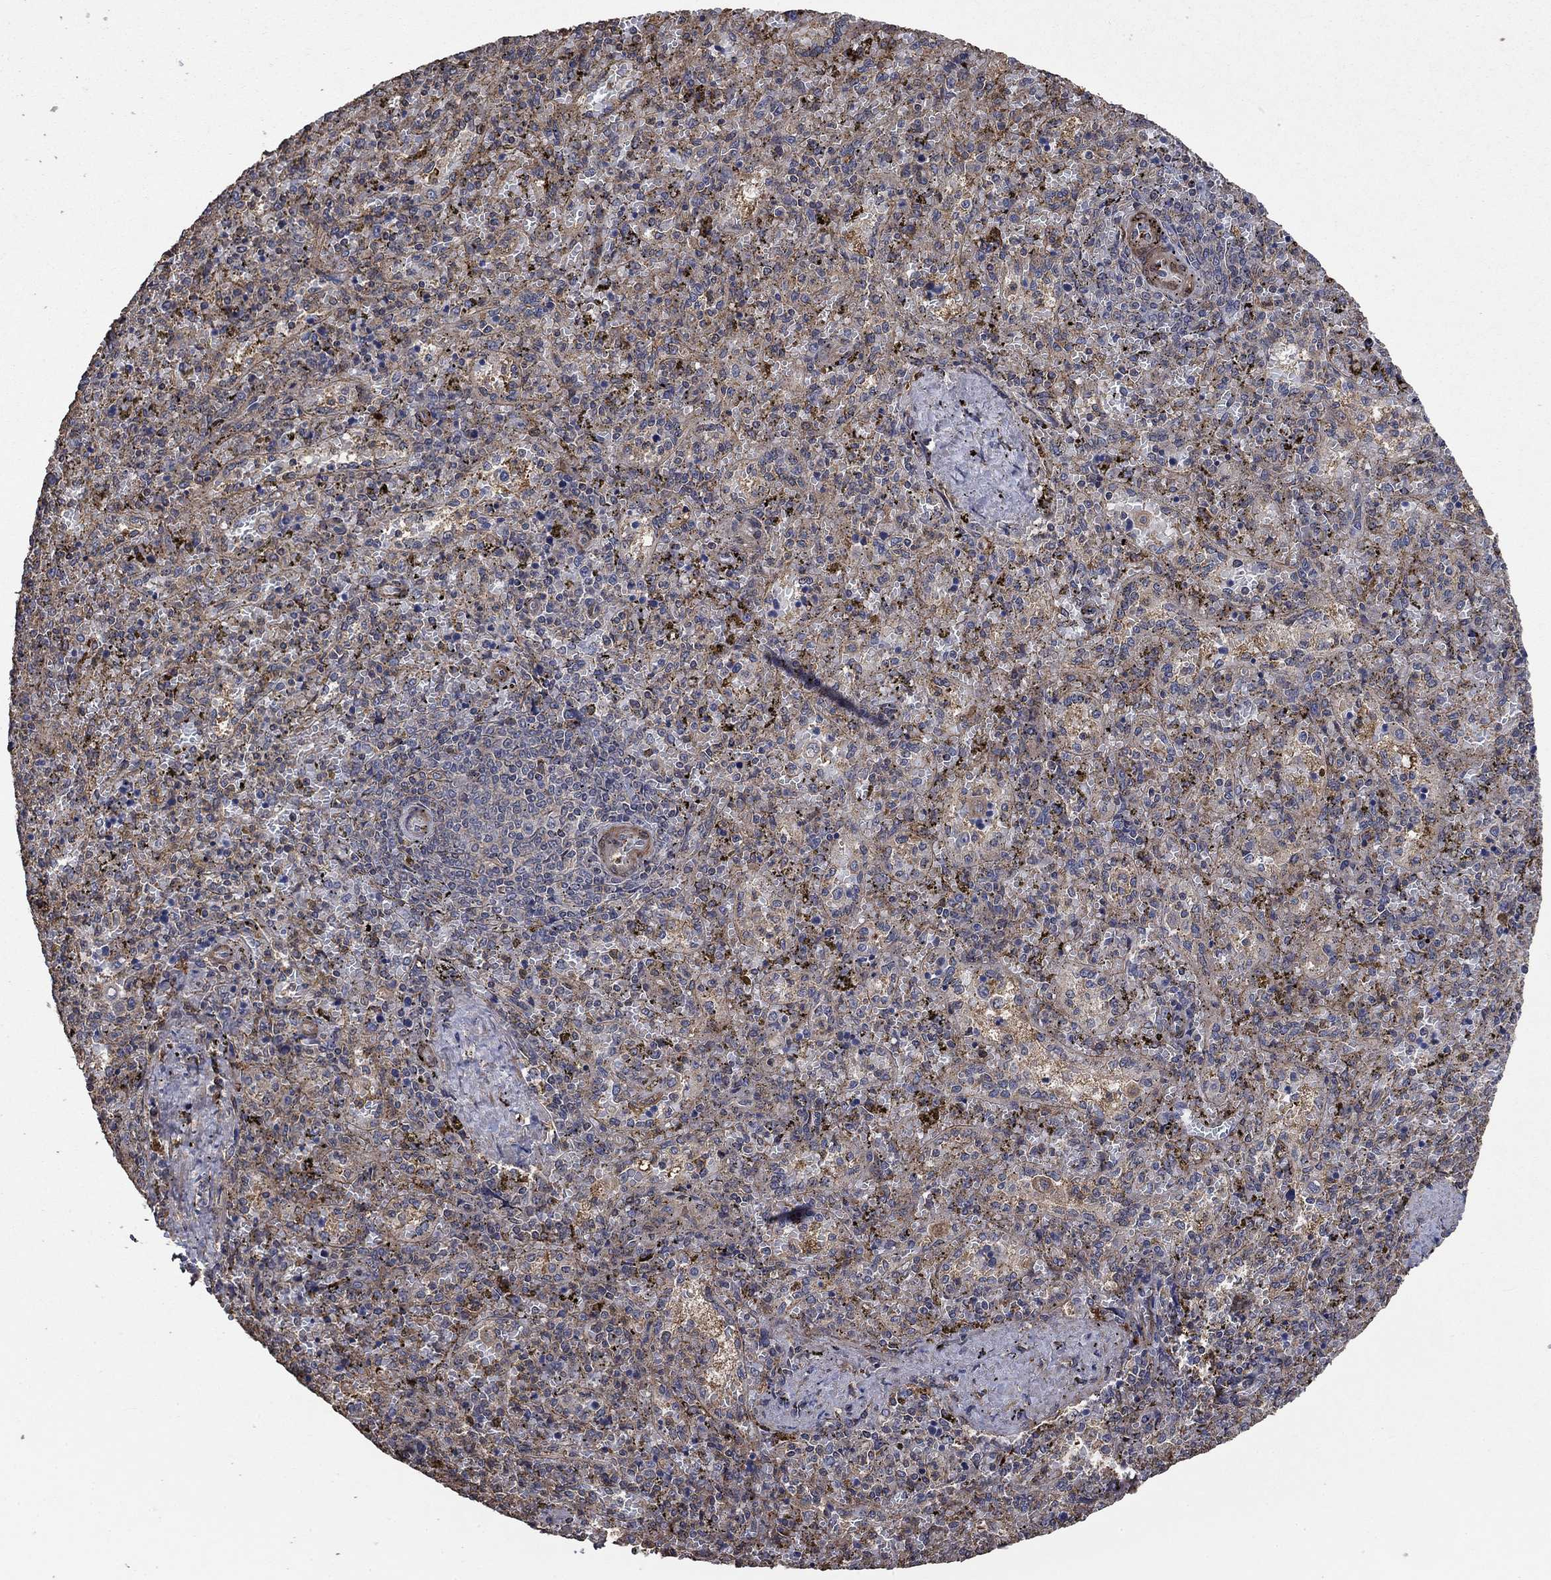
{"staining": {"intensity": "negative", "quantity": "none", "location": "none"}, "tissue": "spleen", "cell_type": "Cells in red pulp", "image_type": "normal", "snomed": [{"axis": "morphology", "description": "Normal tissue, NOS"}, {"axis": "topography", "description": "Spleen"}], "caption": "High magnification brightfield microscopy of benign spleen stained with DAB (3,3'-diaminobenzidine) (brown) and counterstained with hematoxylin (blue): cells in red pulp show no significant positivity. Brightfield microscopy of immunohistochemistry (IHC) stained with DAB (3,3'-diaminobenzidine) (brown) and hematoxylin (blue), captured at high magnification.", "gene": "PDE3A", "patient": {"sex": "female", "age": 50}}